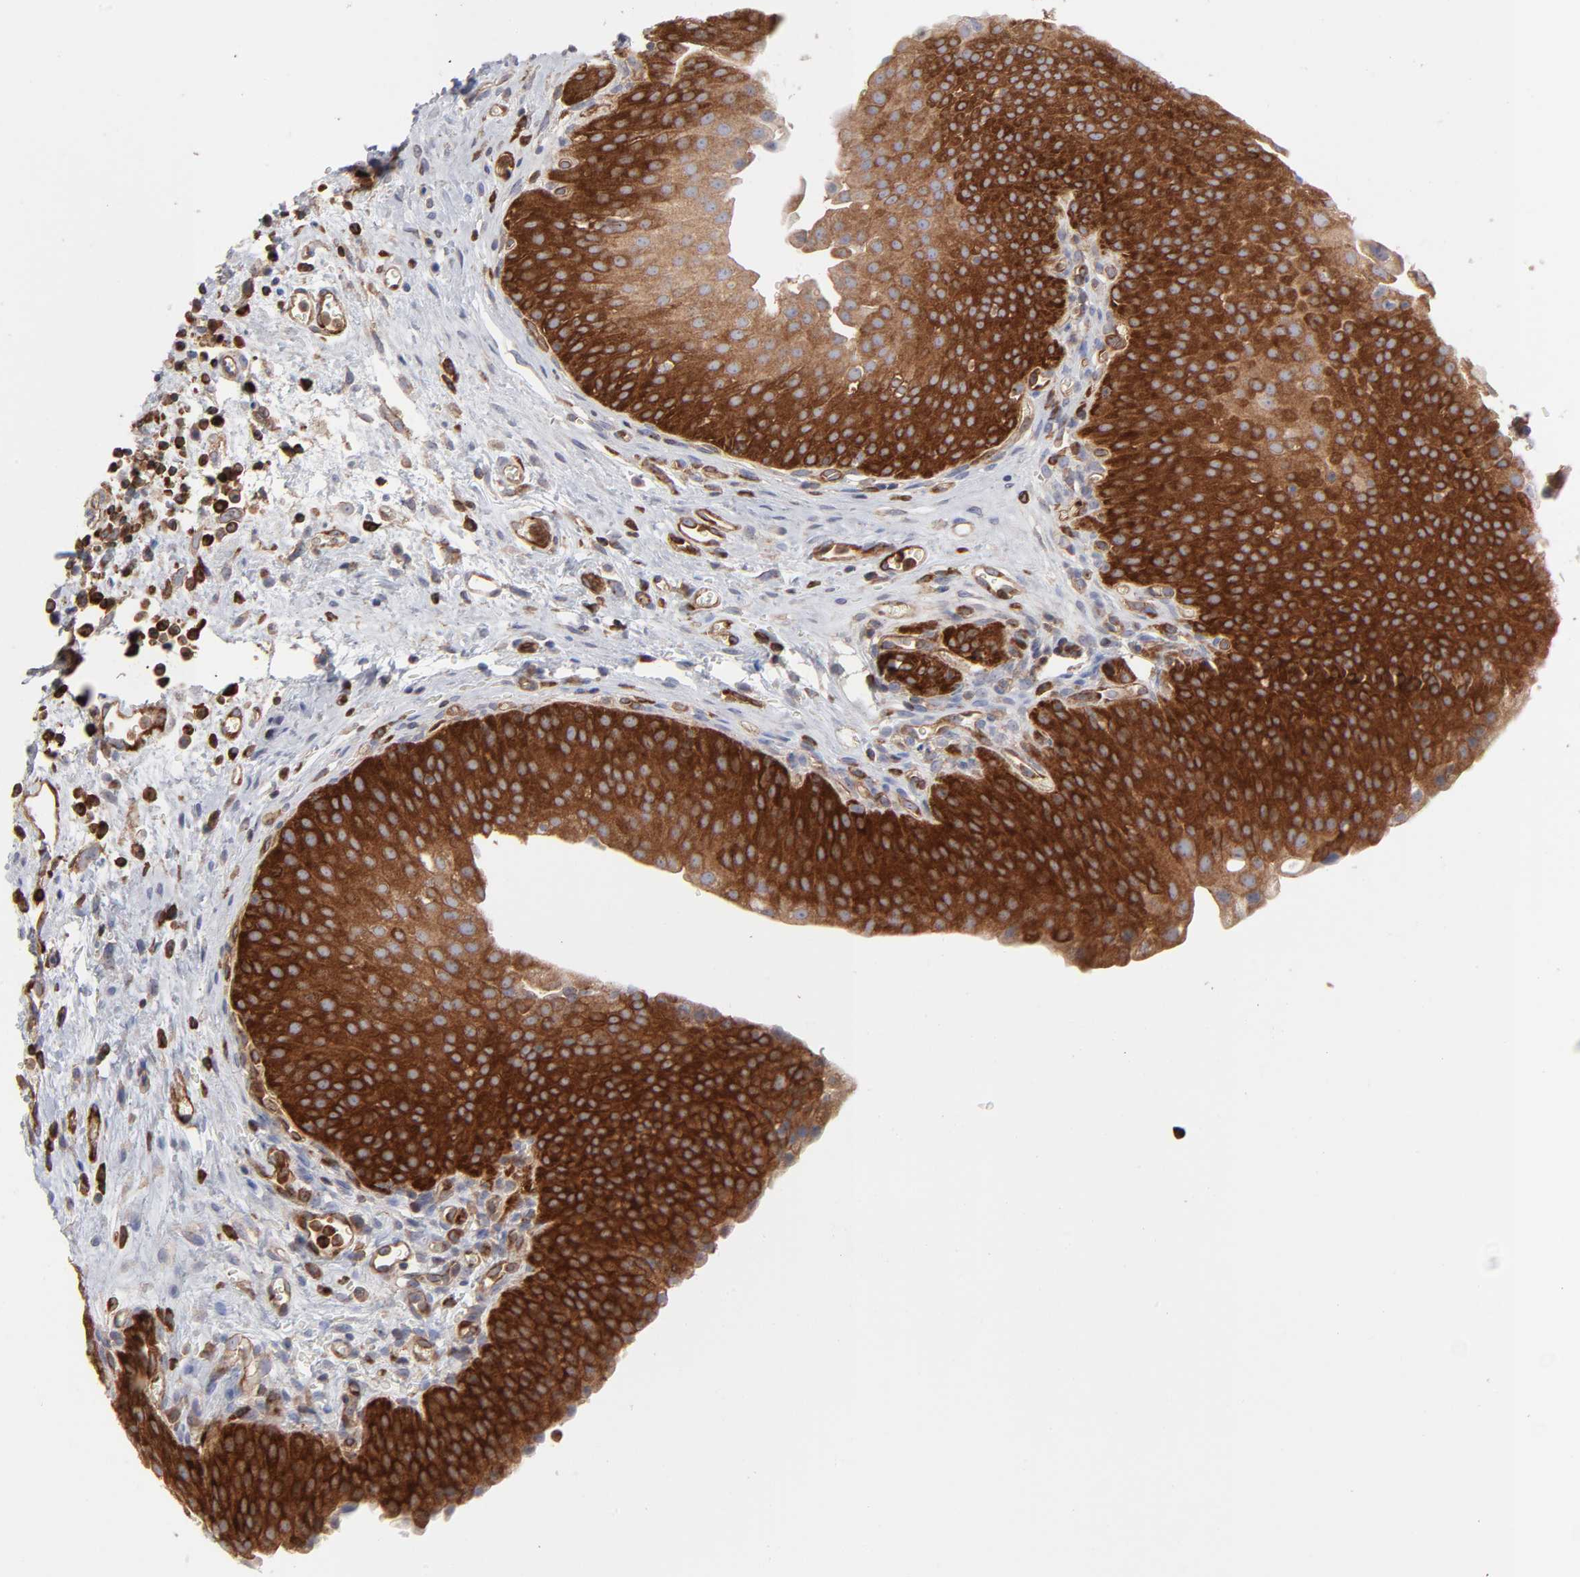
{"staining": {"intensity": "strong", "quantity": ">75%", "location": "cytoplasmic/membranous"}, "tissue": "urinary bladder", "cell_type": "Urothelial cells", "image_type": "normal", "snomed": [{"axis": "morphology", "description": "Normal tissue, NOS"}, {"axis": "morphology", "description": "Dysplasia, NOS"}, {"axis": "topography", "description": "Urinary bladder"}], "caption": "Benign urinary bladder shows strong cytoplasmic/membranous positivity in about >75% of urothelial cells.", "gene": "PXN", "patient": {"sex": "male", "age": 35}}